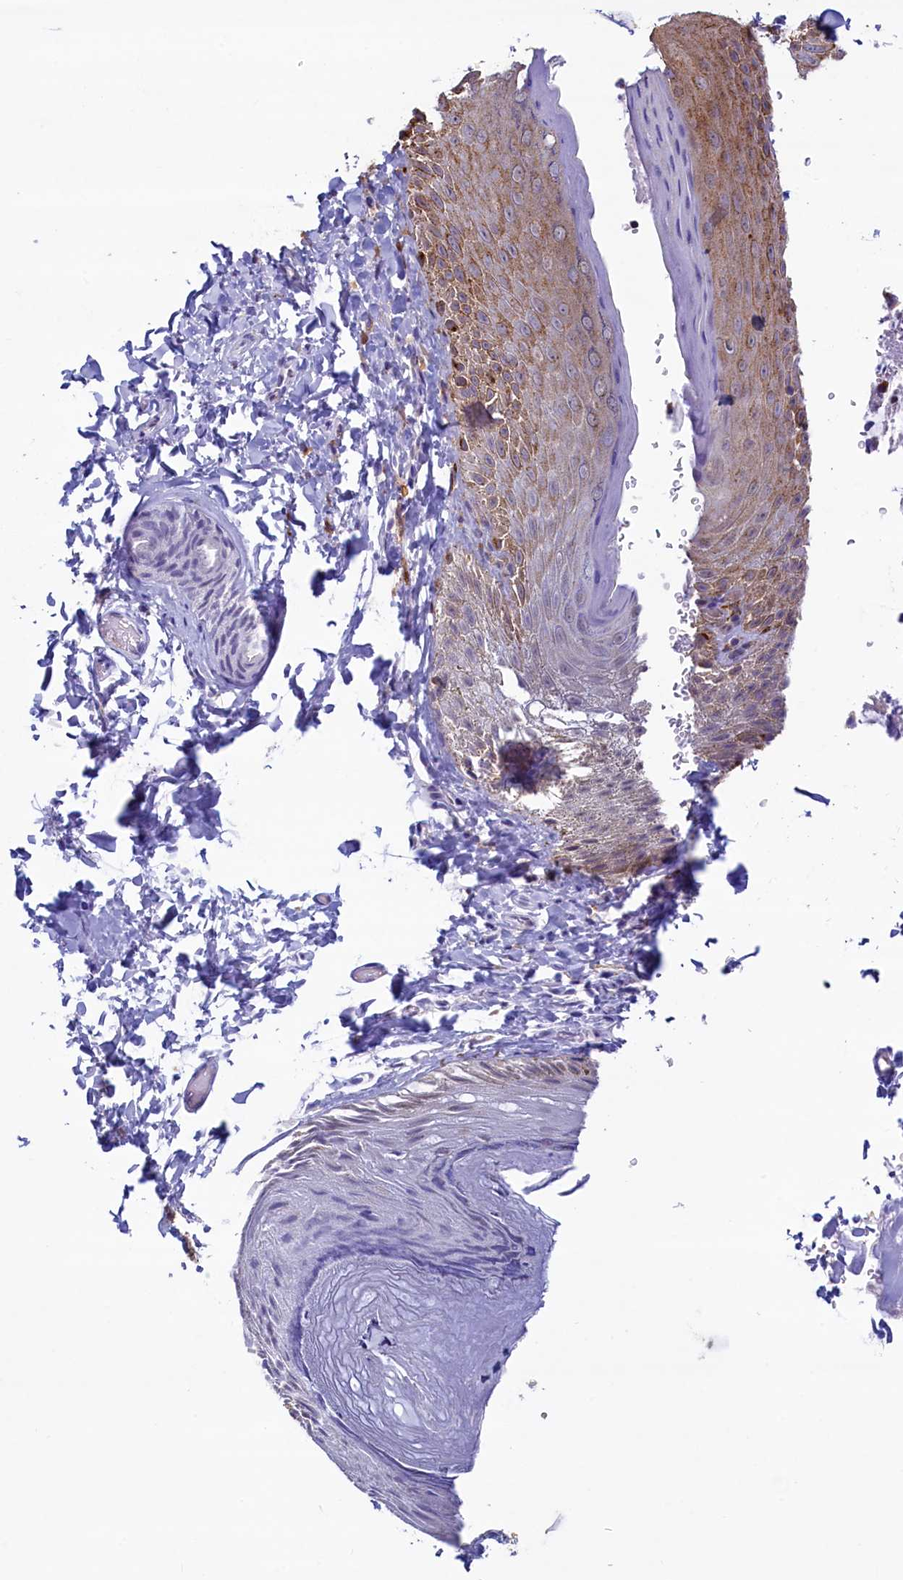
{"staining": {"intensity": "moderate", "quantity": "25%-75%", "location": "cytoplasmic/membranous"}, "tissue": "skin", "cell_type": "Epidermal cells", "image_type": "normal", "snomed": [{"axis": "morphology", "description": "Normal tissue, NOS"}, {"axis": "topography", "description": "Anal"}], "caption": "Unremarkable skin demonstrates moderate cytoplasmic/membranous positivity in about 25%-75% of epidermal cells, visualized by immunohistochemistry. (Stains: DAB (3,3'-diaminobenzidine) in brown, nuclei in blue, Microscopy: brightfield microscopy at high magnification).", "gene": "GPR21", "patient": {"sex": "male", "age": 44}}